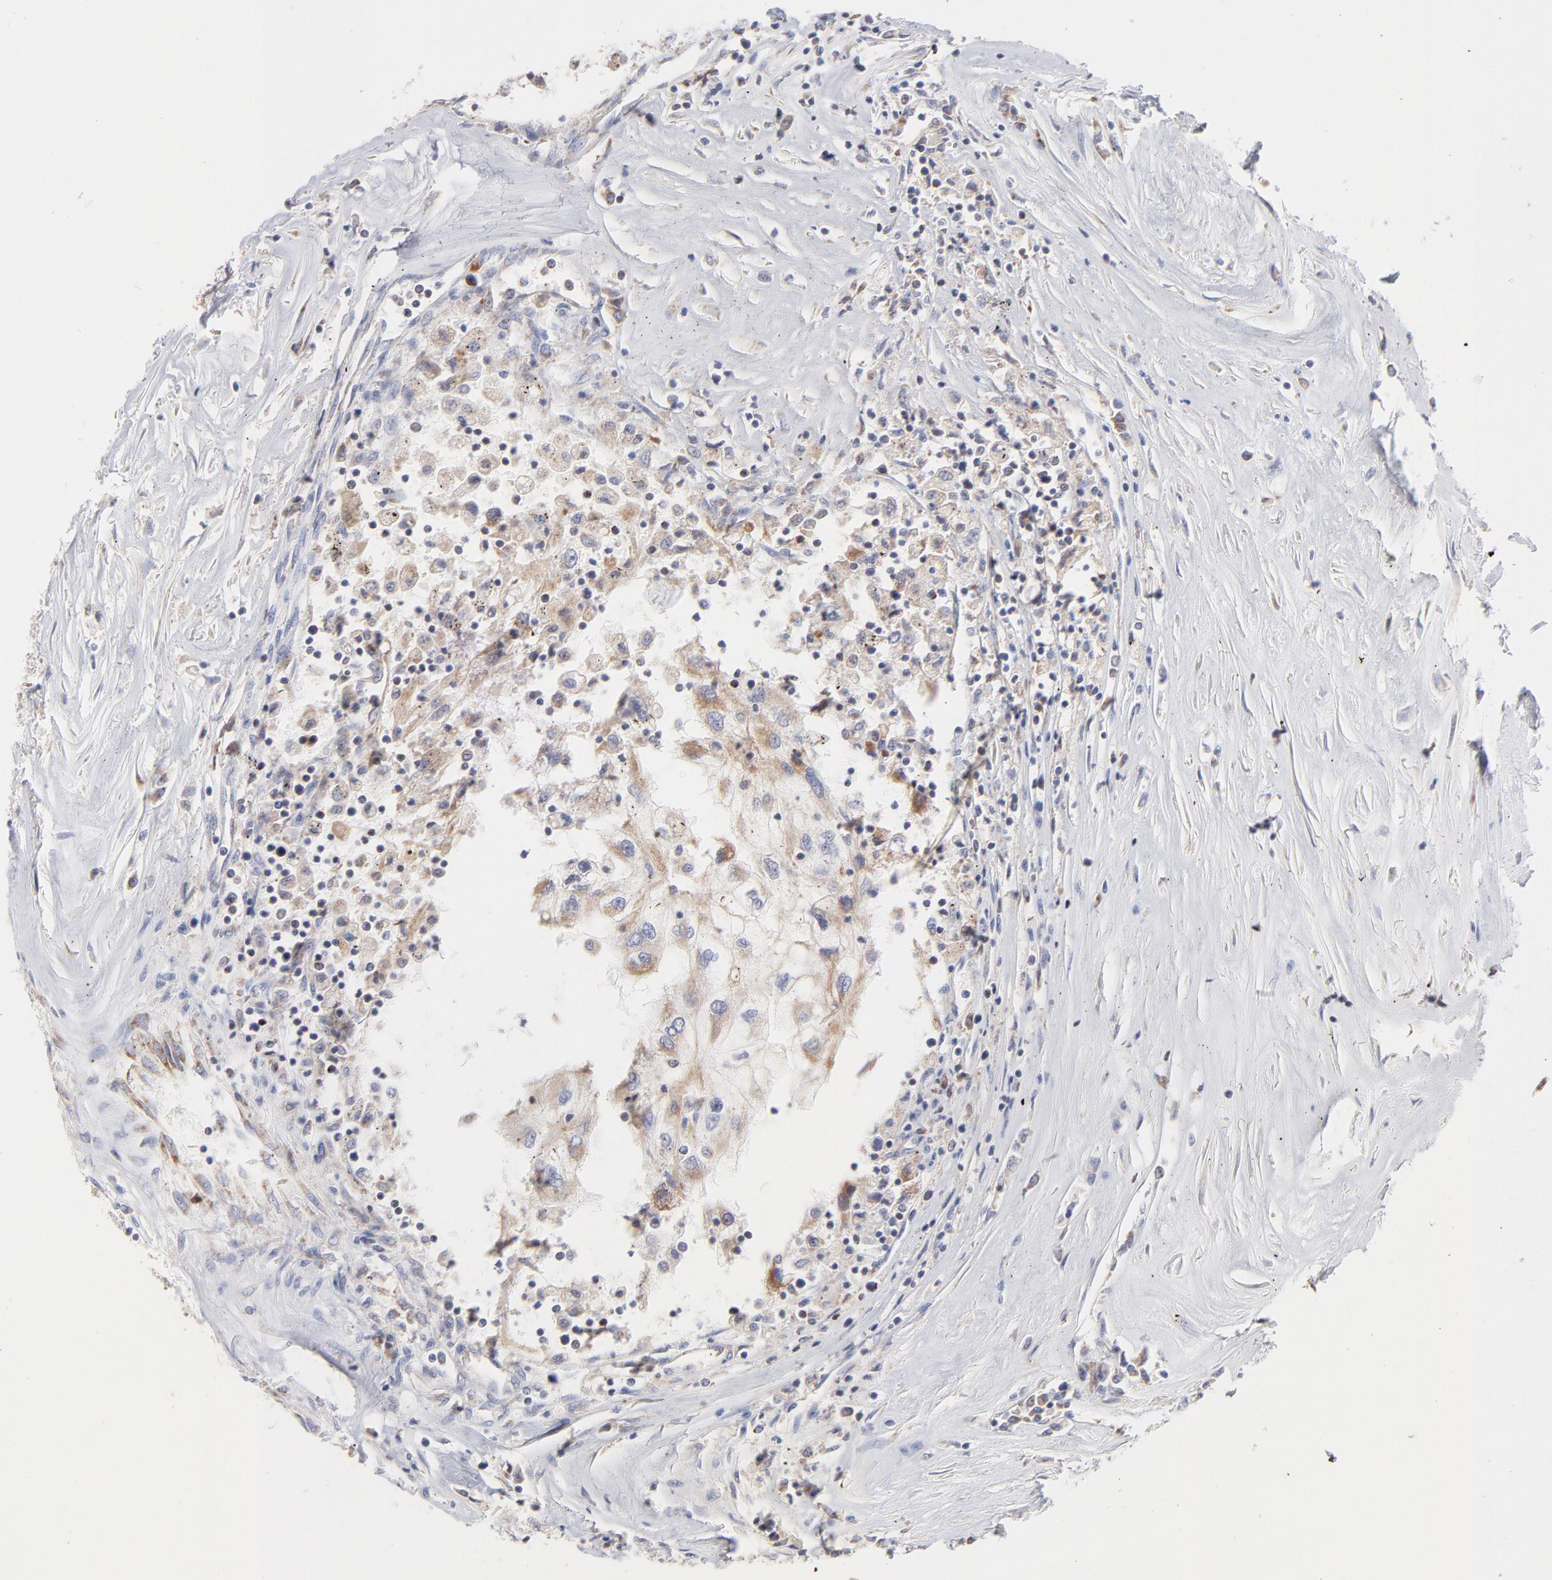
{"staining": {"intensity": "weak", "quantity": "25%-75%", "location": "cytoplasmic/membranous"}, "tissue": "renal cancer", "cell_type": "Tumor cells", "image_type": "cancer", "snomed": [{"axis": "morphology", "description": "Normal tissue, NOS"}, {"axis": "morphology", "description": "Adenocarcinoma, NOS"}, {"axis": "topography", "description": "Kidney"}], "caption": "Immunohistochemistry micrograph of renal cancer (adenocarcinoma) stained for a protein (brown), which reveals low levels of weak cytoplasmic/membranous expression in approximately 25%-75% of tumor cells.", "gene": "TIMM8A", "patient": {"sex": "male", "age": 71}}